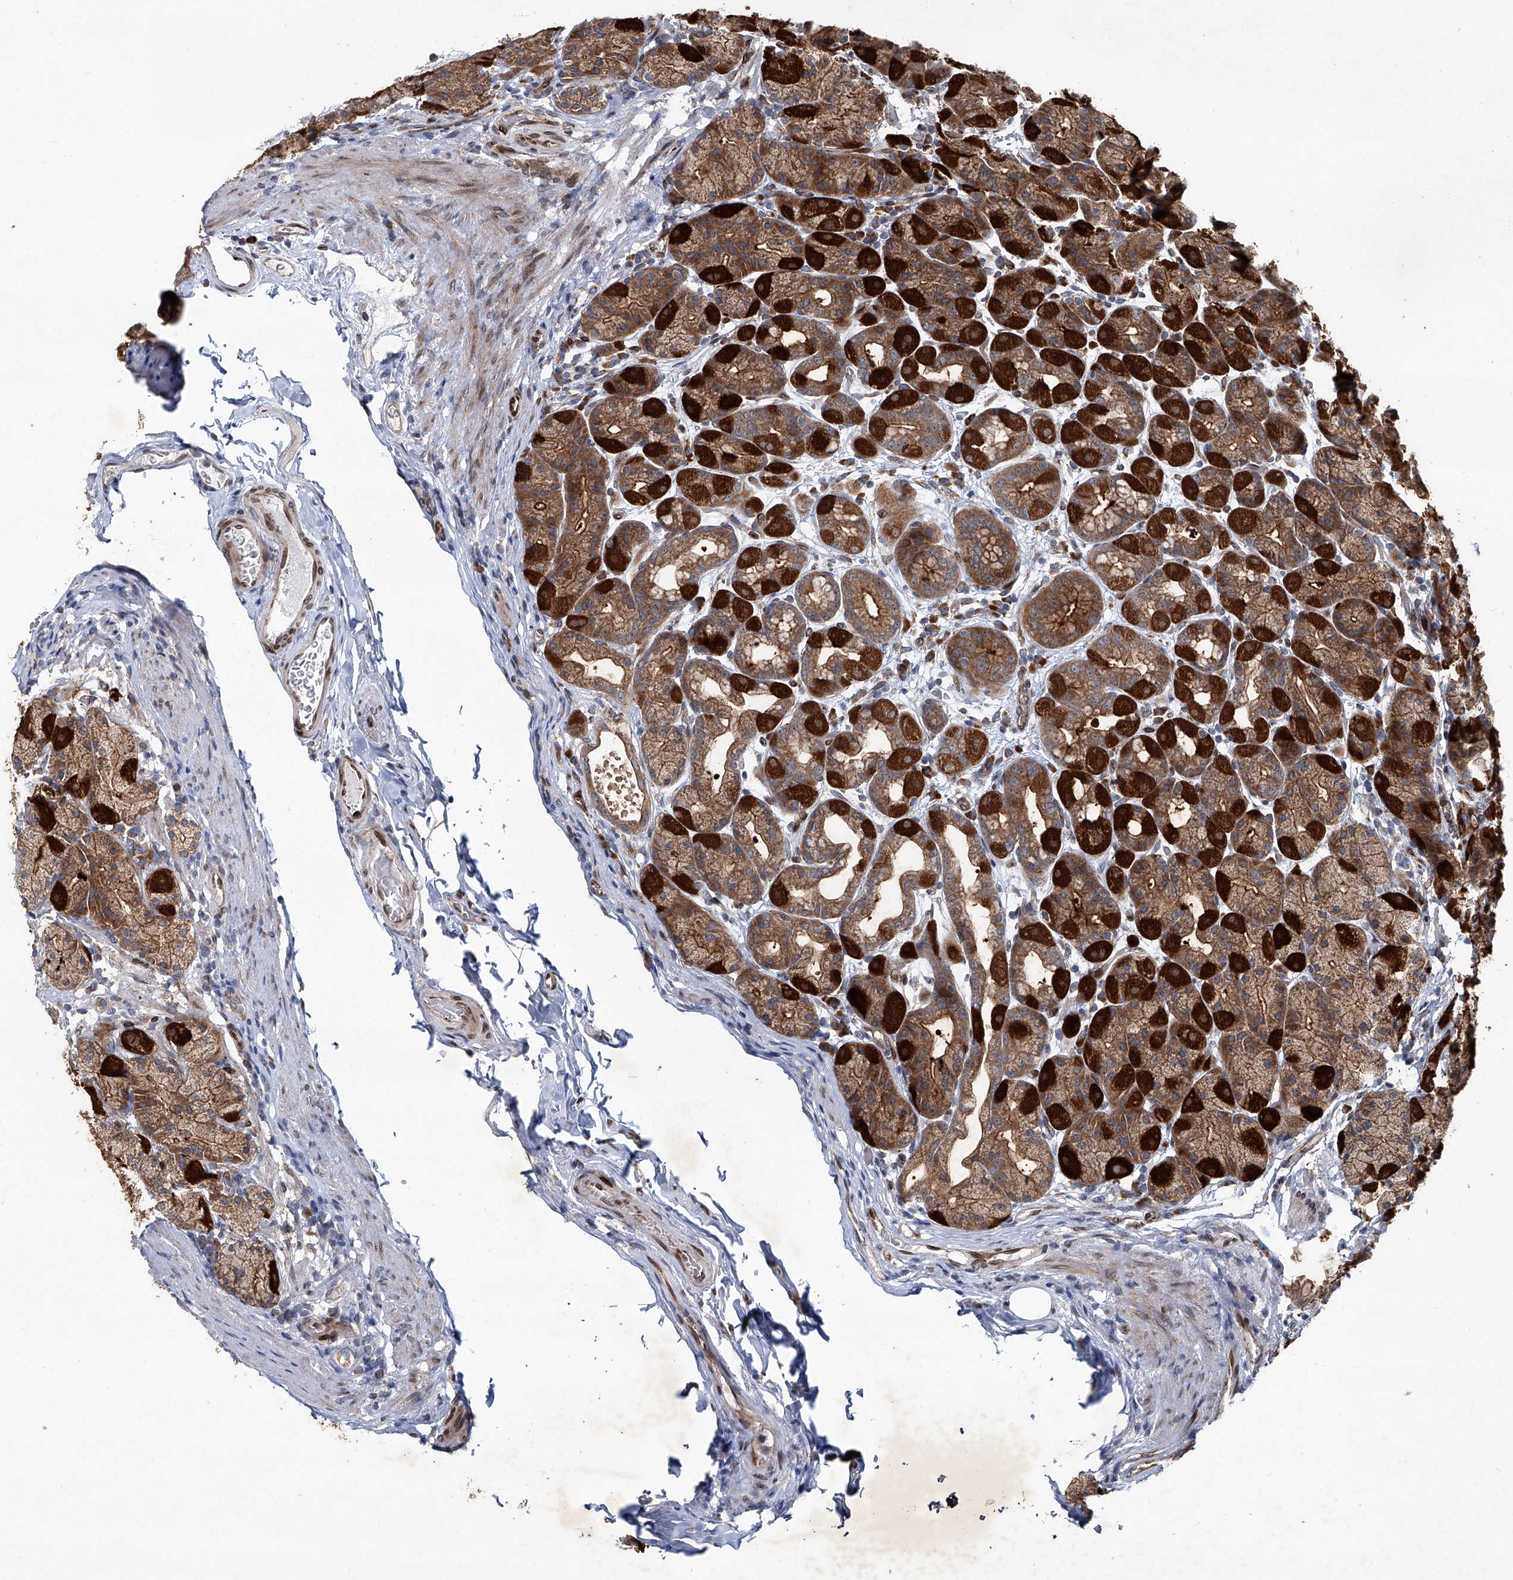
{"staining": {"intensity": "strong", "quantity": ">75%", "location": "cytoplasmic/membranous"}, "tissue": "stomach", "cell_type": "Glandular cells", "image_type": "normal", "snomed": [{"axis": "morphology", "description": "Normal tissue, NOS"}, {"axis": "topography", "description": "Stomach, upper"}], "caption": "Normal stomach was stained to show a protein in brown. There is high levels of strong cytoplasmic/membranous positivity in approximately >75% of glandular cells.", "gene": "GPR132", "patient": {"sex": "male", "age": 68}}